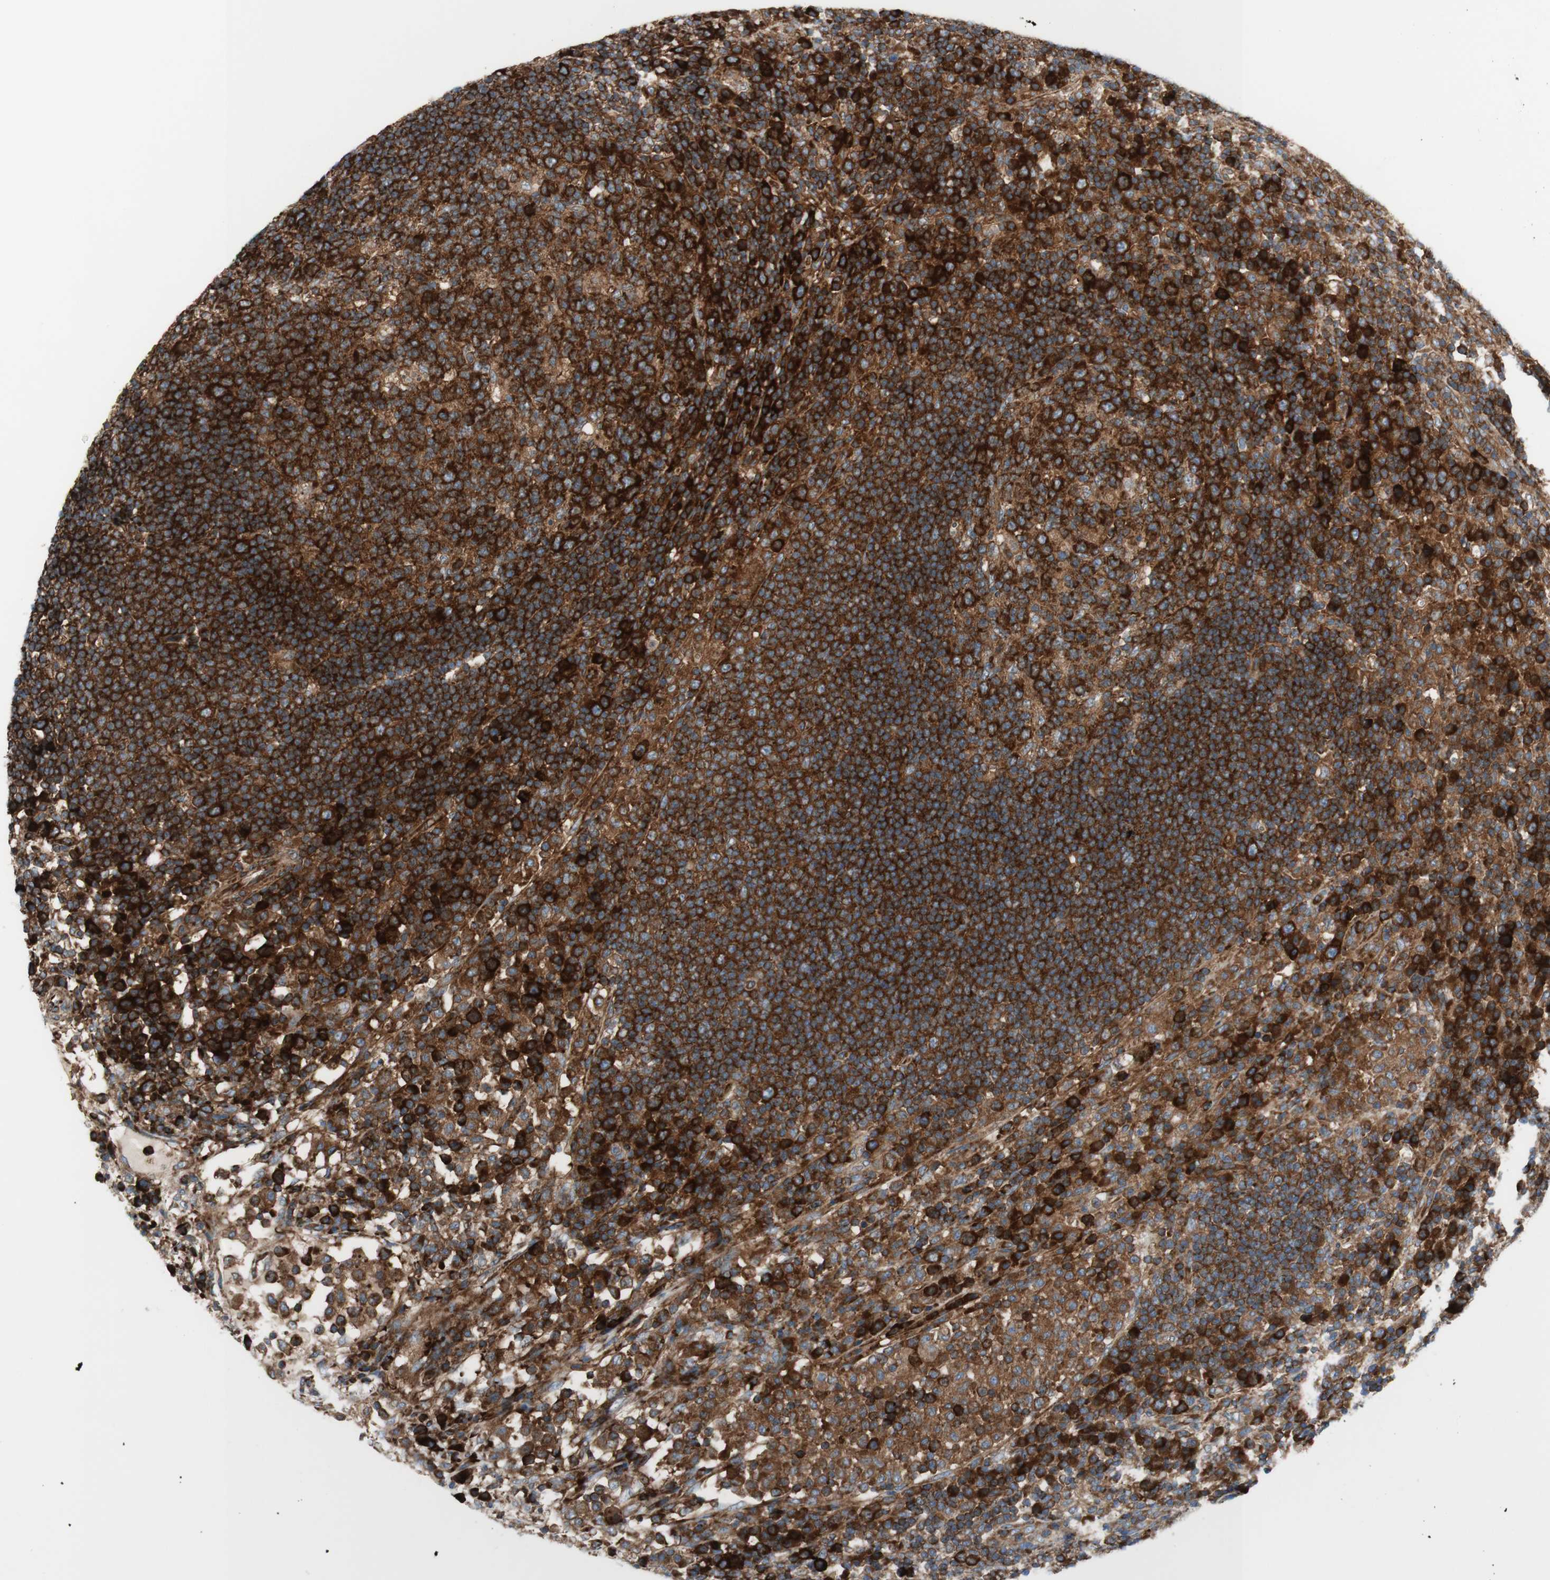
{"staining": {"intensity": "strong", "quantity": ">75%", "location": "cytoplasmic/membranous"}, "tissue": "lymph node", "cell_type": "Germinal center cells", "image_type": "normal", "snomed": [{"axis": "morphology", "description": "Normal tissue, NOS"}, {"axis": "topography", "description": "Lymph node"}], "caption": "This is a histology image of immunohistochemistry staining of normal lymph node, which shows strong positivity in the cytoplasmic/membranous of germinal center cells.", "gene": "CCN4", "patient": {"sex": "female", "age": 53}}